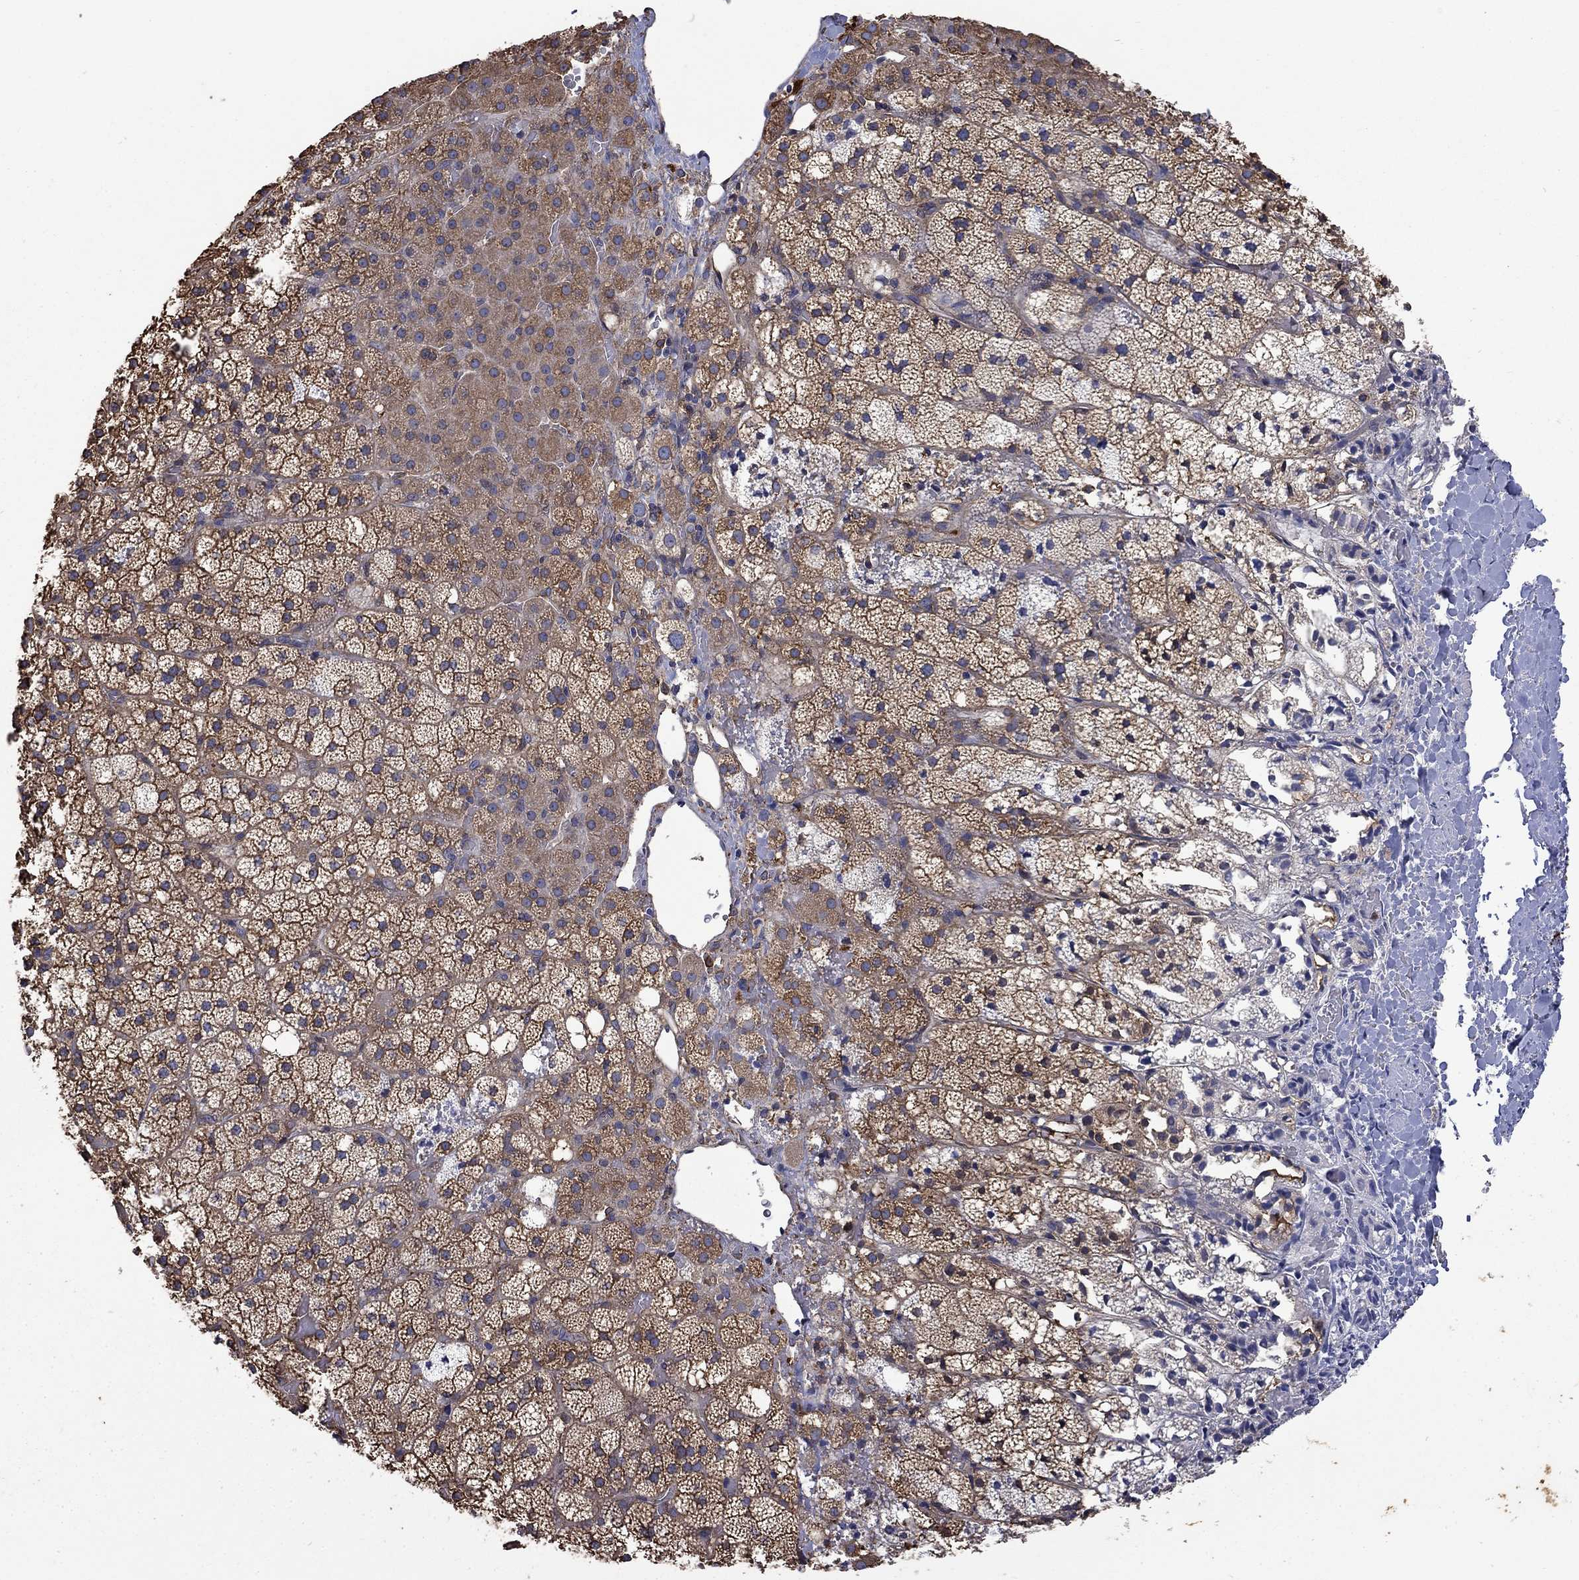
{"staining": {"intensity": "moderate", "quantity": ">75%", "location": "cytoplasmic/membranous"}, "tissue": "adrenal gland", "cell_type": "Glandular cells", "image_type": "normal", "snomed": [{"axis": "morphology", "description": "Normal tissue, NOS"}, {"axis": "topography", "description": "Adrenal gland"}], "caption": "Adrenal gland was stained to show a protein in brown. There is medium levels of moderate cytoplasmic/membranous positivity in about >75% of glandular cells. Nuclei are stained in blue.", "gene": "DPYSL2", "patient": {"sex": "male", "age": 53}}